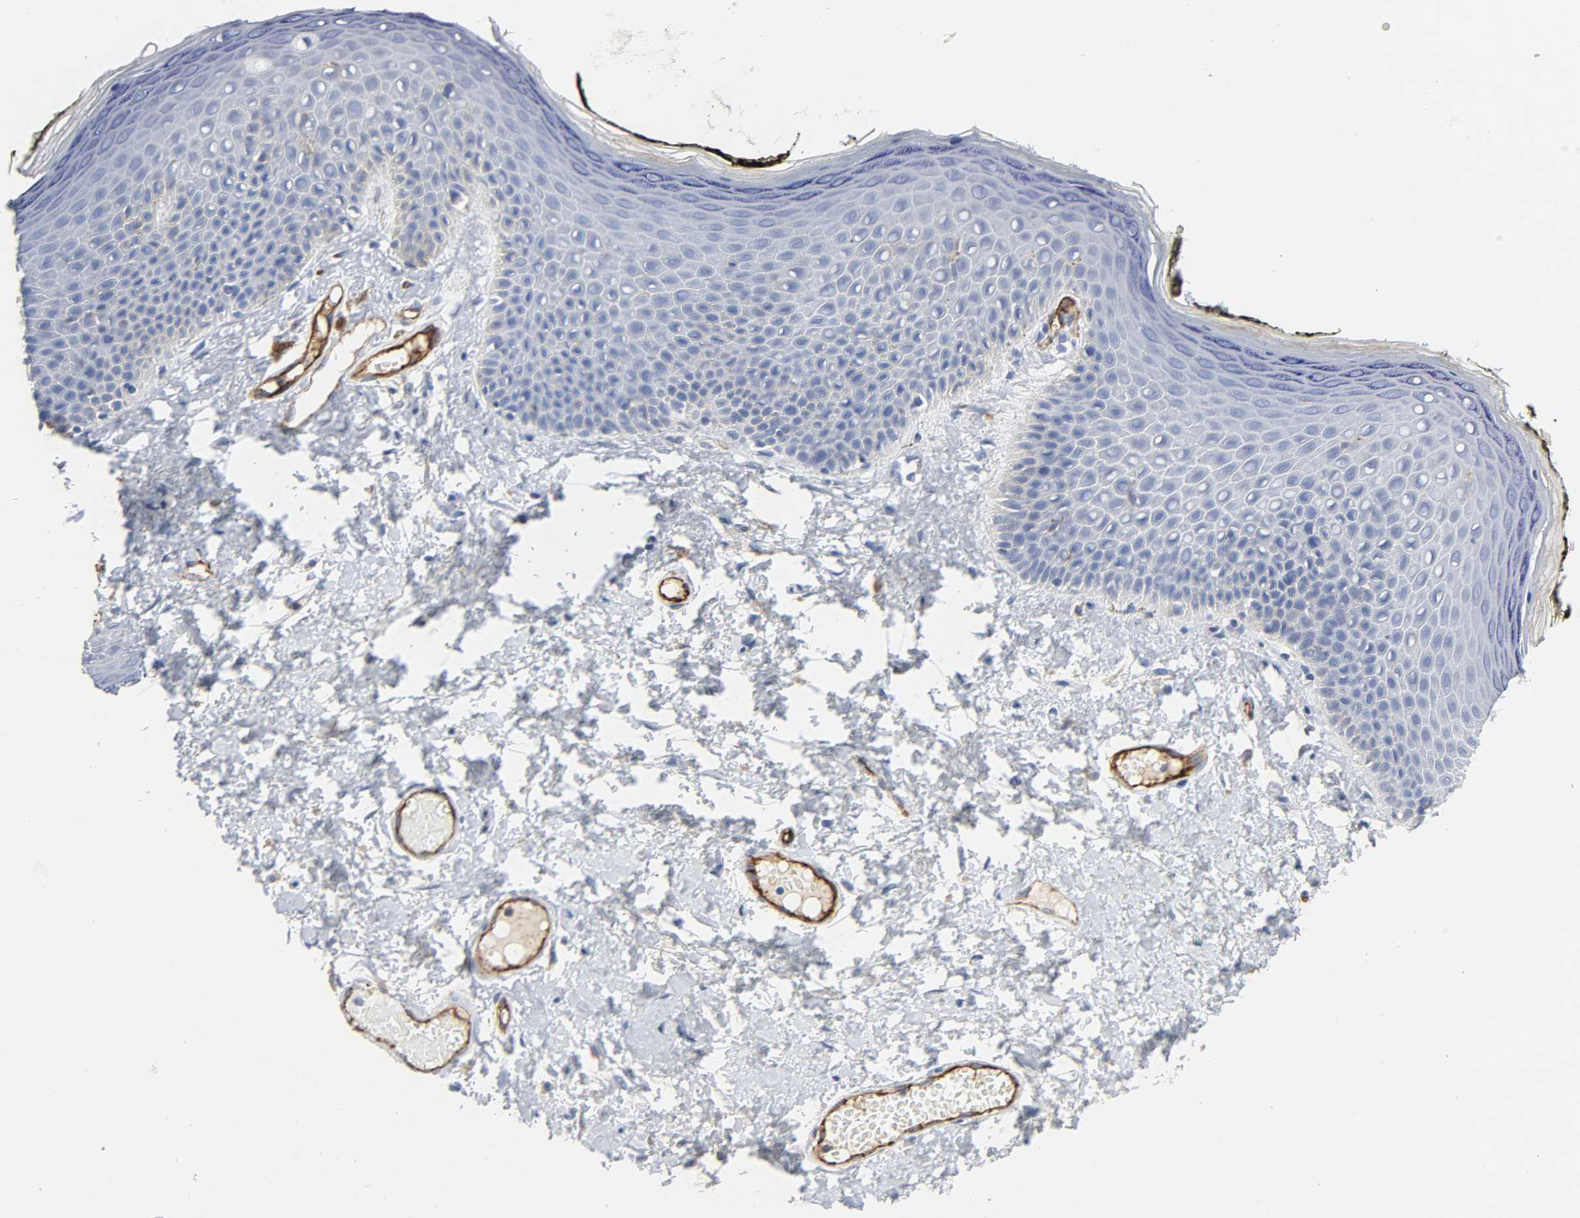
{"staining": {"intensity": "negative", "quantity": "none", "location": "none"}, "tissue": "skin", "cell_type": "Epidermal cells", "image_type": "normal", "snomed": [{"axis": "morphology", "description": "Normal tissue, NOS"}, {"axis": "morphology", "description": "Inflammation, NOS"}, {"axis": "topography", "description": "Vulva"}], "caption": "A high-resolution histopathology image shows IHC staining of benign skin, which shows no significant staining in epidermal cells. (DAB (3,3'-diaminobenzidine) immunohistochemistry (IHC) with hematoxylin counter stain).", "gene": "PECAM1", "patient": {"sex": "female", "age": 84}}